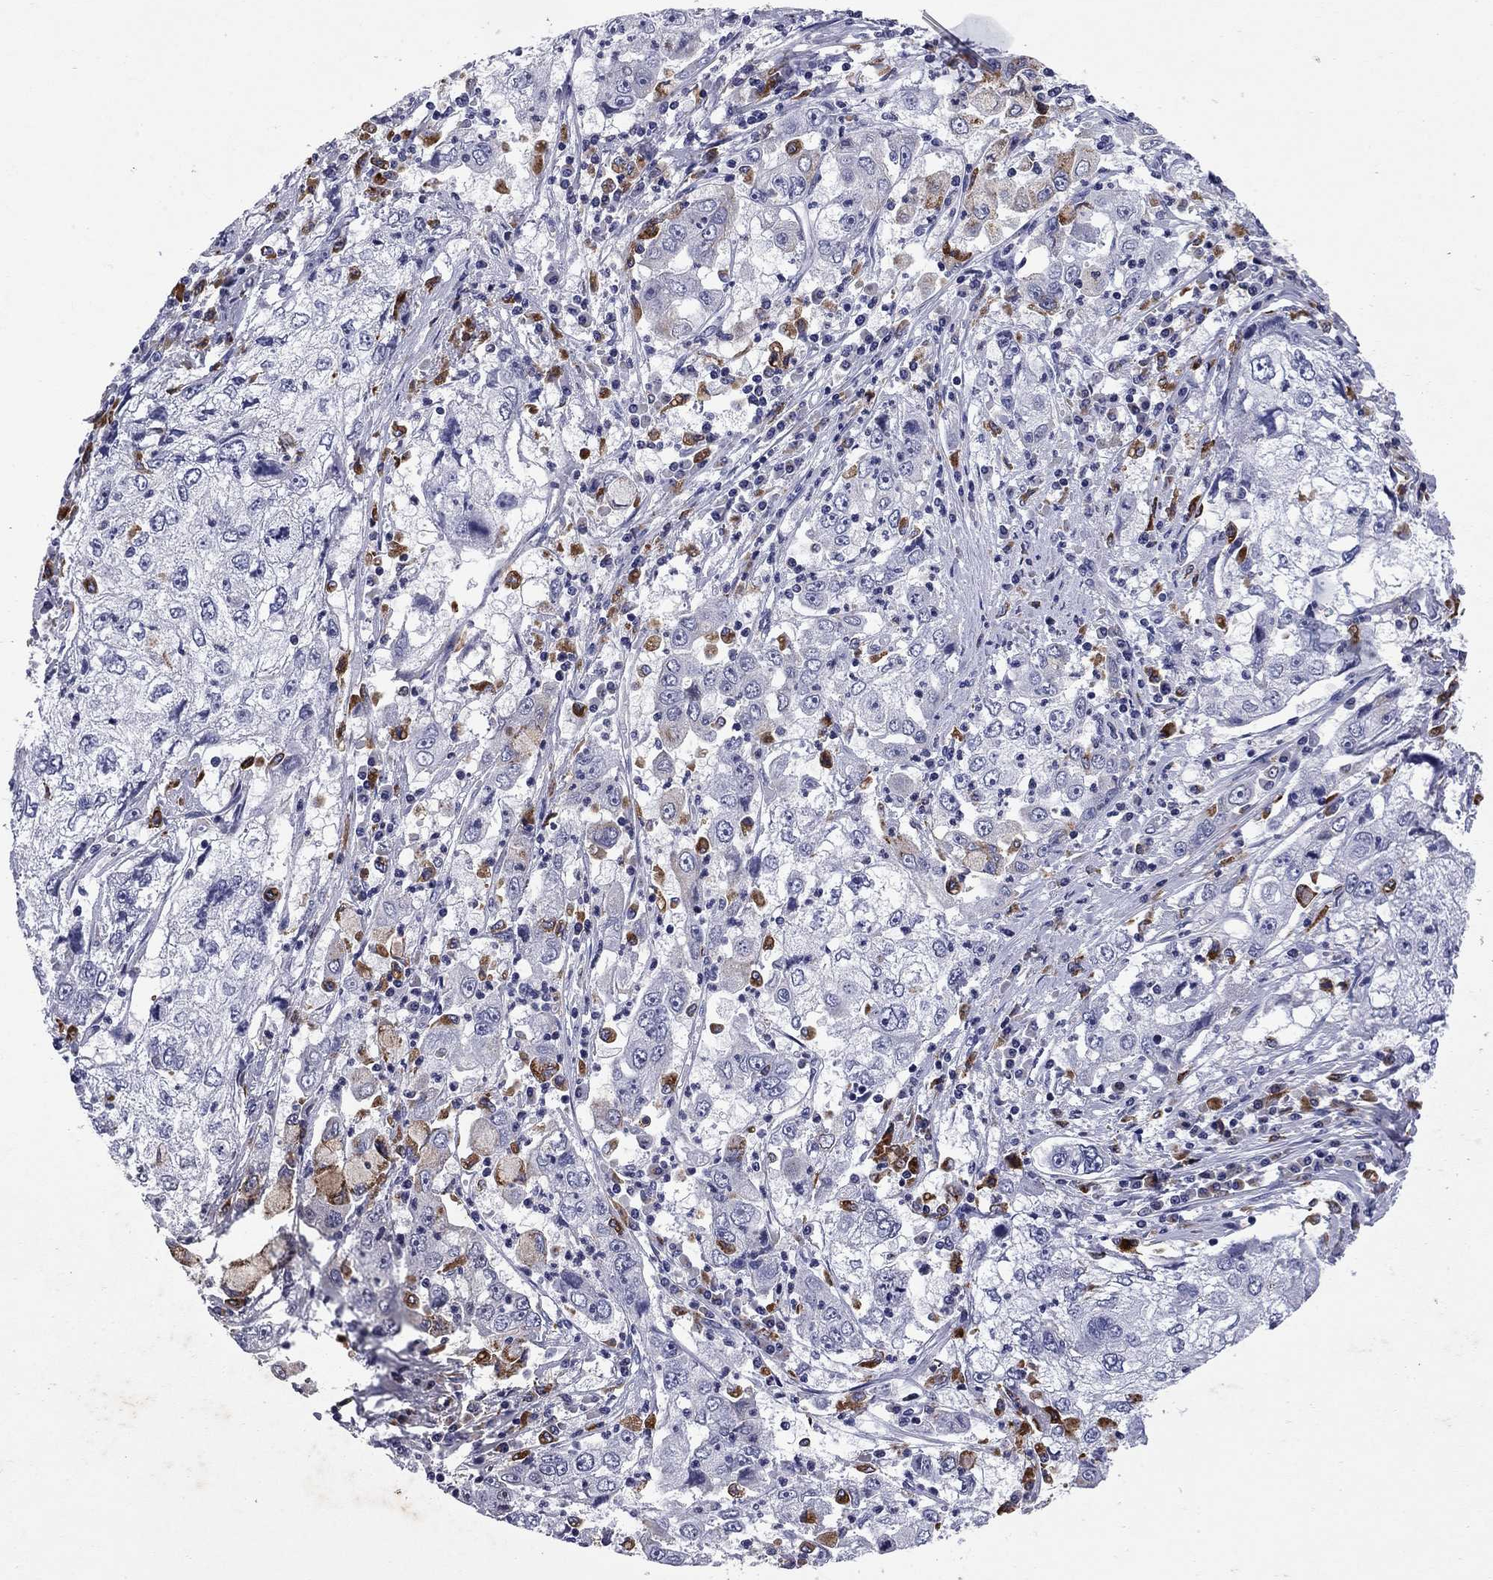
{"staining": {"intensity": "negative", "quantity": "none", "location": "none"}, "tissue": "cervical cancer", "cell_type": "Tumor cells", "image_type": "cancer", "snomed": [{"axis": "morphology", "description": "Squamous cell carcinoma, NOS"}, {"axis": "topography", "description": "Cervix"}], "caption": "Tumor cells are negative for protein expression in human squamous cell carcinoma (cervical).", "gene": "MADCAM1", "patient": {"sex": "female", "age": 36}}